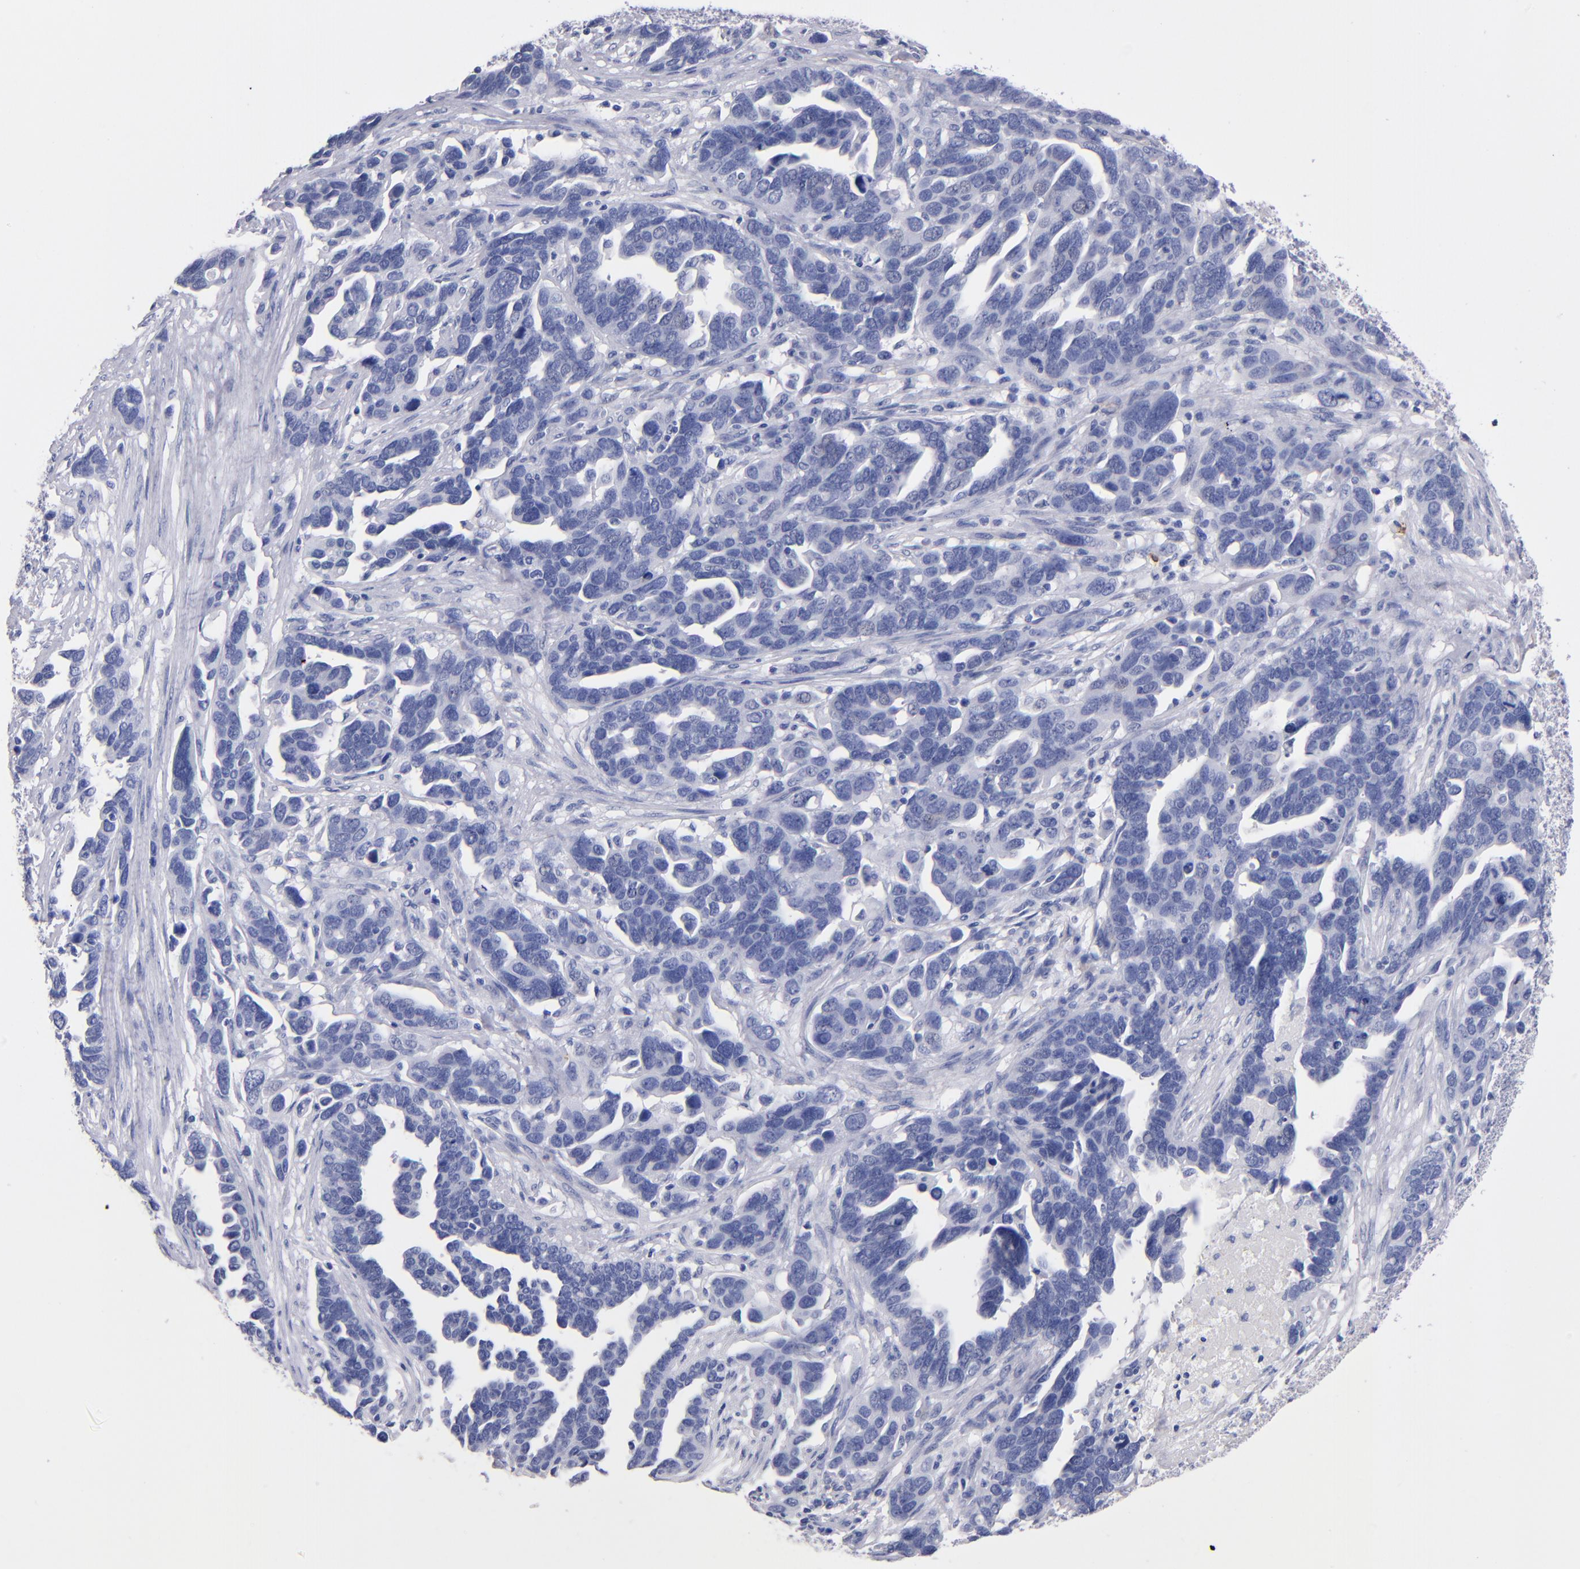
{"staining": {"intensity": "negative", "quantity": "none", "location": "none"}, "tissue": "ovarian cancer", "cell_type": "Tumor cells", "image_type": "cancer", "snomed": [{"axis": "morphology", "description": "Cystadenocarcinoma, serous, NOS"}, {"axis": "topography", "description": "Ovary"}], "caption": "Immunohistochemical staining of human ovarian cancer exhibits no significant positivity in tumor cells.", "gene": "KIT", "patient": {"sex": "female", "age": 54}}